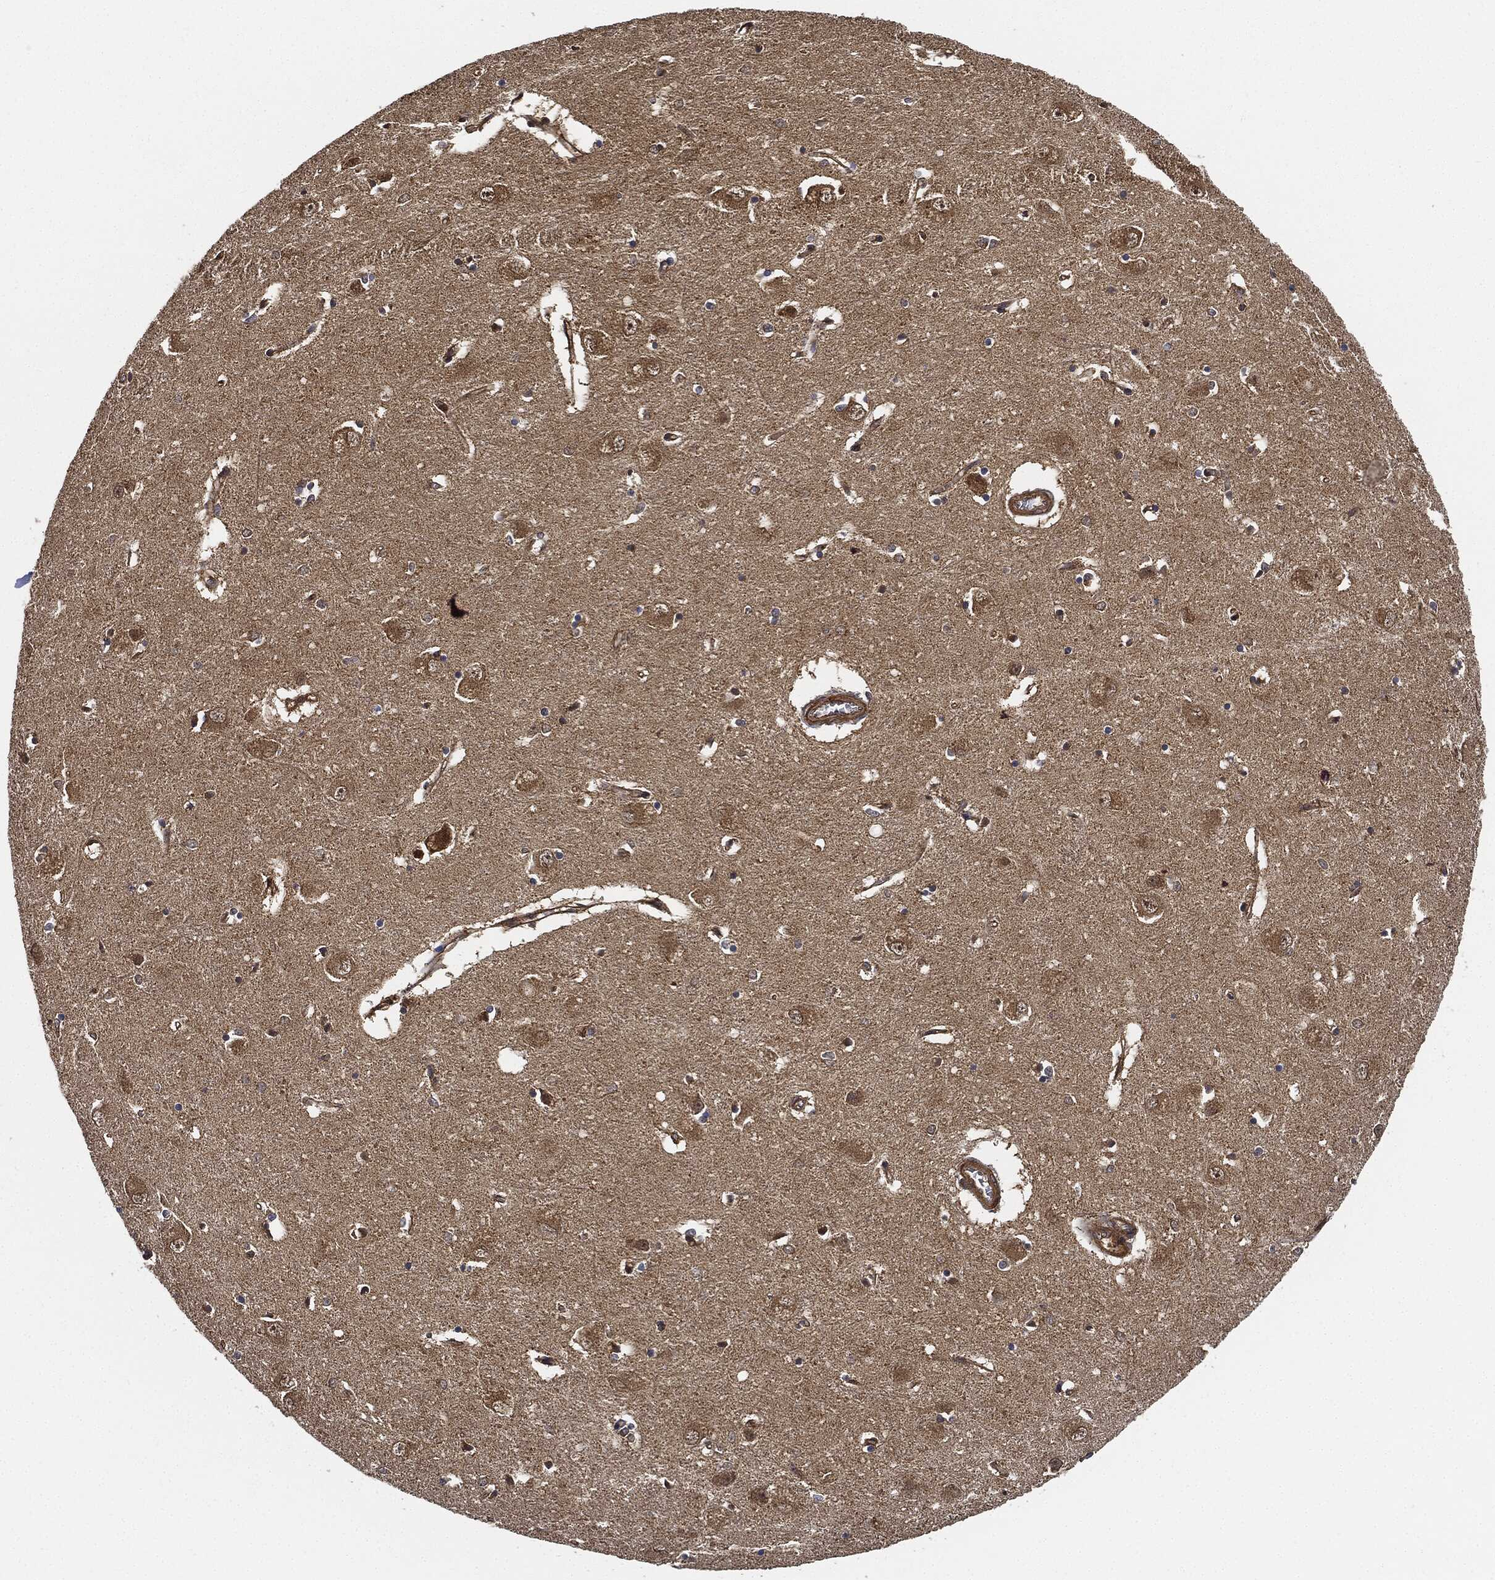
{"staining": {"intensity": "moderate", "quantity": "<25%", "location": "cytoplasmic/membranous"}, "tissue": "caudate", "cell_type": "Glial cells", "image_type": "normal", "snomed": [{"axis": "morphology", "description": "Normal tissue, NOS"}, {"axis": "topography", "description": "Lateral ventricle wall"}], "caption": "A brown stain labels moderate cytoplasmic/membranous positivity of a protein in glial cells of benign human caudate. (brown staining indicates protein expression, while blue staining denotes nuclei).", "gene": "CEP290", "patient": {"sex": "male", "age": 54}}